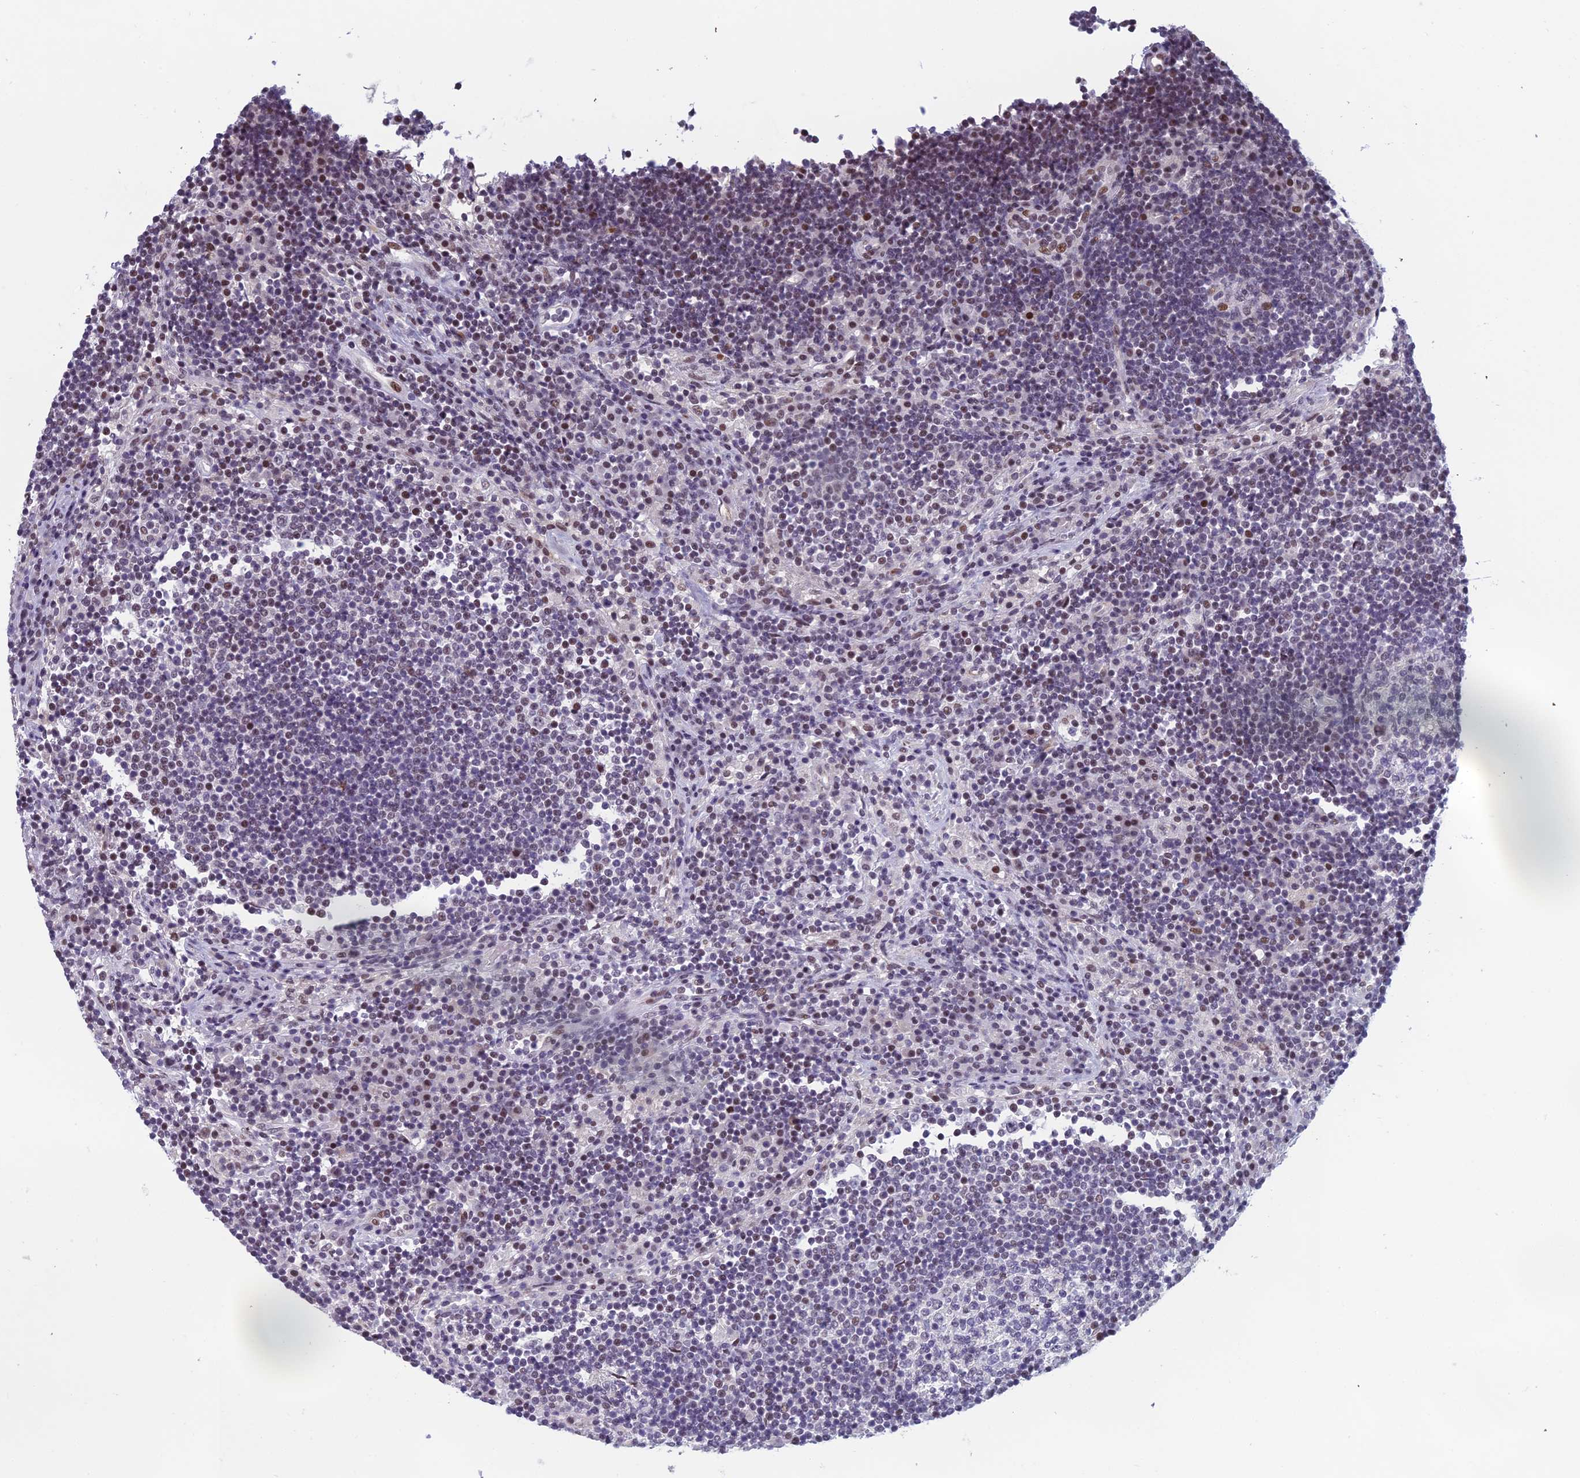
{"staining": {"intensity": "negative", "quantity": "none", "location": "none"}, "tissue": "lymph node", "cell_type": "Germinal center cells", "image_type": "normal", "snomed": [{"axis": "morphology", "description": "Normal tissue, NOS"}, {"axis": "topography", "description": "Lymph node"}], "caption": "Lymph node was stained to show a protein in brown. There is no significant positivity in germinal center cells. The staining is performed using DAB (3,3'-diaminobenzidine) brown chromogen with nuclei counter-stained in using hematoxylin.", "gene": "RGS17", "patient": {"sex": "female", "age": 53}}